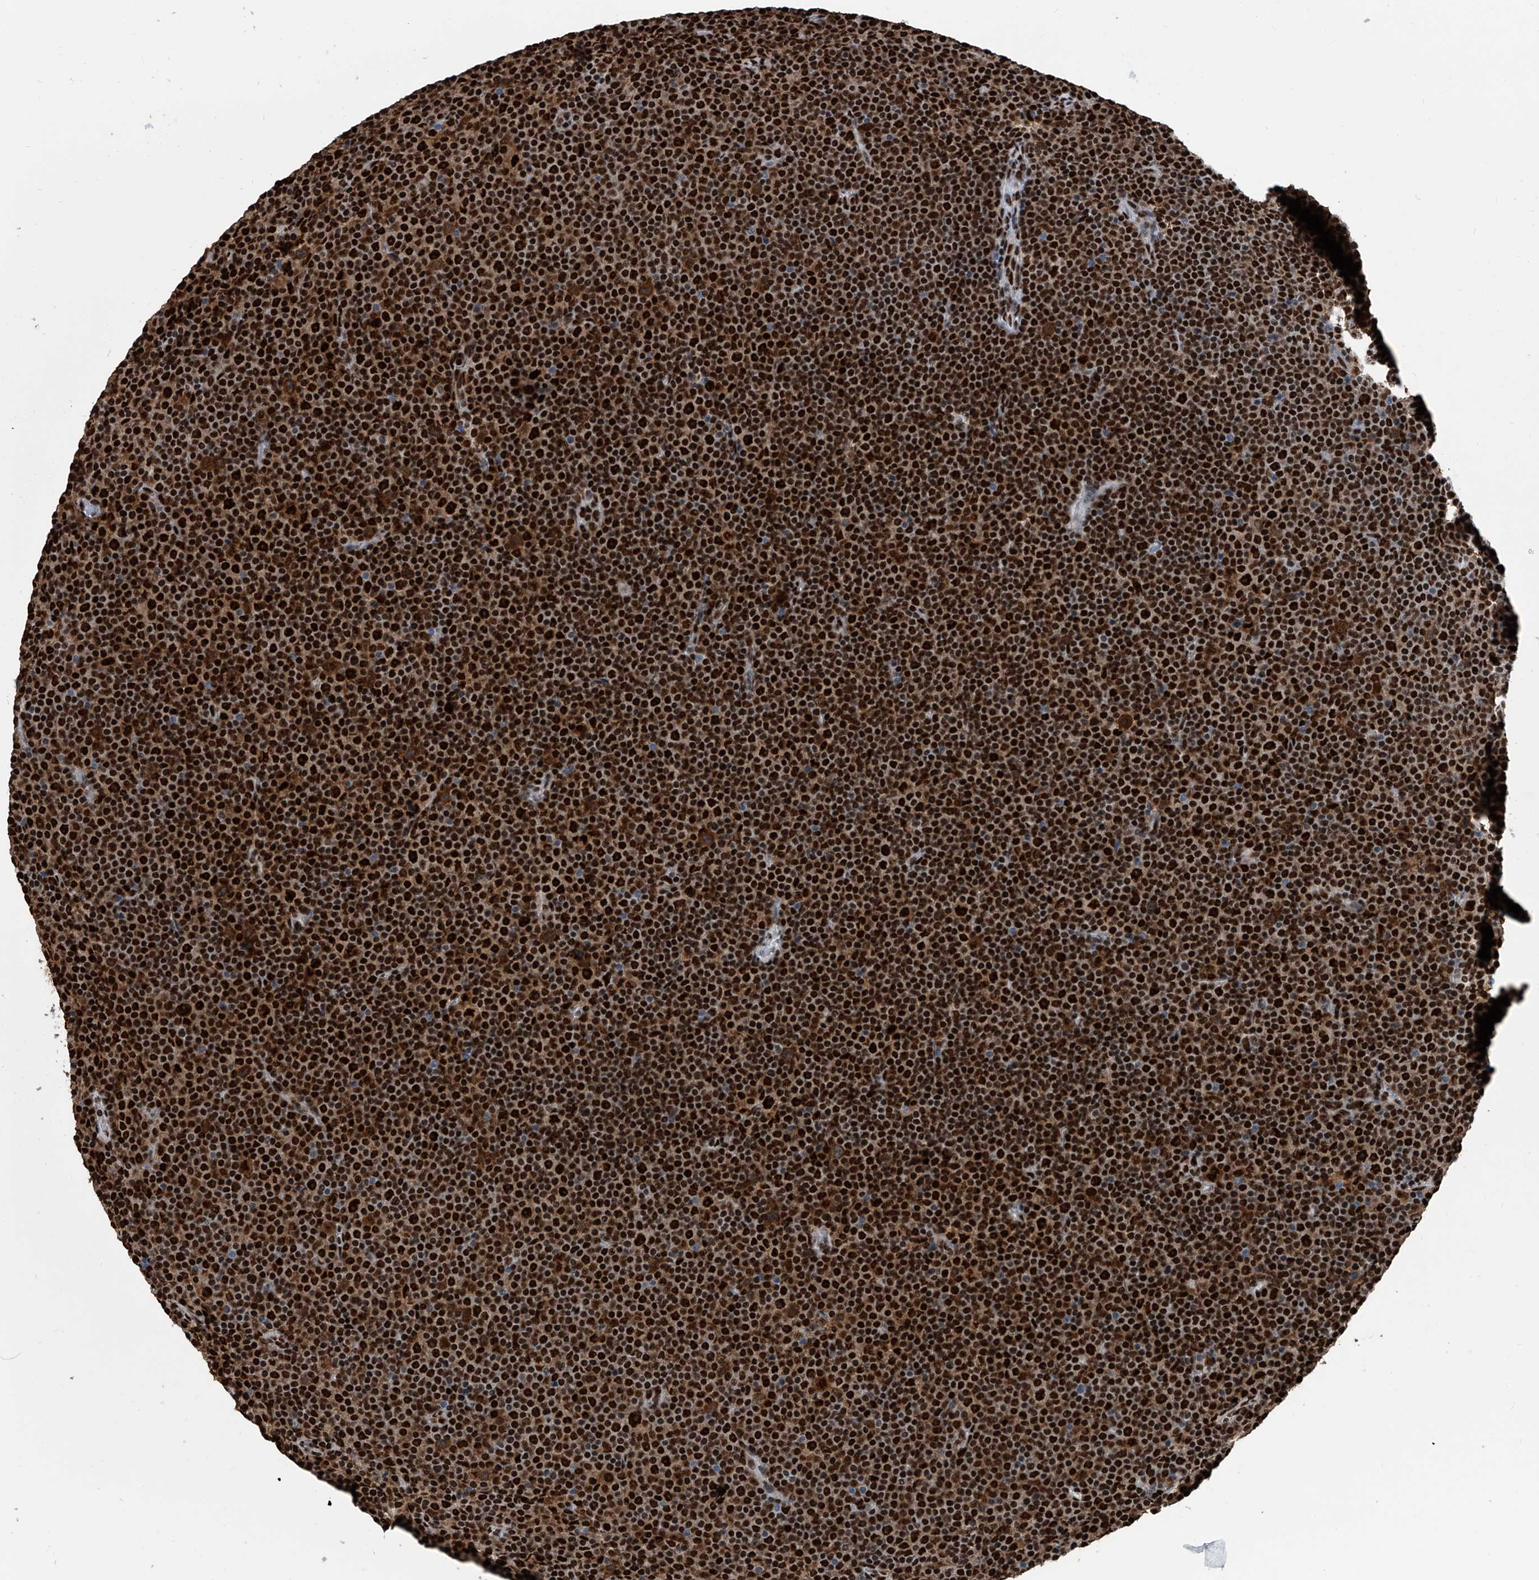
{"staining": {"intensity": "strong", "quantity": ">75%", "location": "nuclear"}, "tissue": "lymphoma", "cell_type": "Tumor cells", "image_type": "cancer", "snomed": [{"axis": "morphology", "description": "Malignant lymphoma, non-Hodgkin's type, Low grade"}, {"axis": "topography", "description": "Lymph node"}], "caption": "Immunohistochemical staining of lymphoma exhibits high levels of strong nuclear protein positivity in about >75% of tumor cells.", "gene": "FKBP5", "patient": {"sex": "female", "age": 67}}